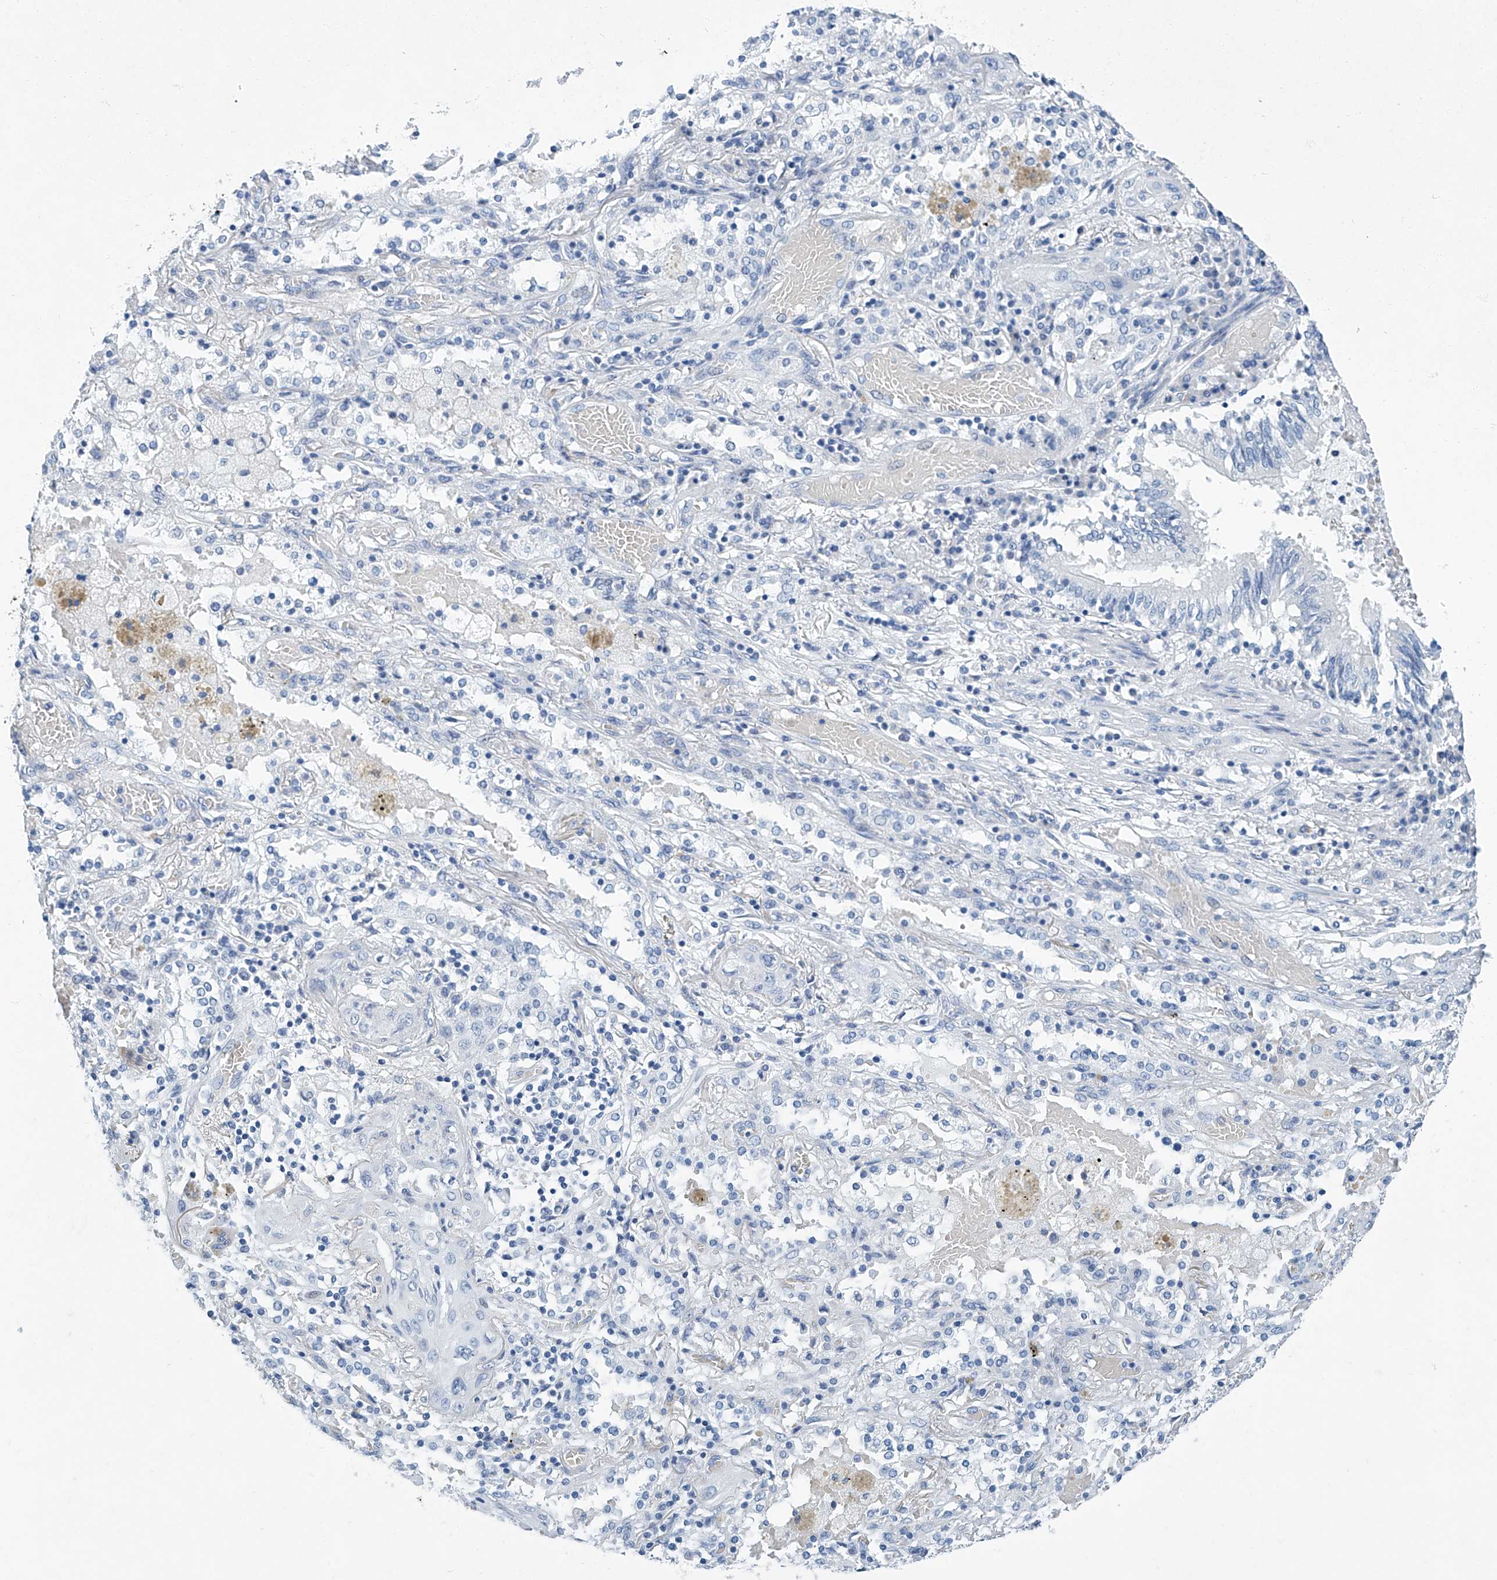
{"staining": {"intensity": "negative", "quantity": "none", "location": "none"}, "tissue": "lung cancer", "cell_type": "Tumor cells", "image_type": "cancer", "snomed": [{"axis": "morphology", "description": "Squamous cell carcinoma, NOS"}, {"axis": "topography", "description": "Lung"}], "caption": "Immunohistochemistry (IHC) photomicrograph of human lung squamous cell carcinoma stained for a protein (brown), which shows no positivity in tumor cells.", "gene": "CYP2A7", "patient": {"sex": "female", "age": 47}}